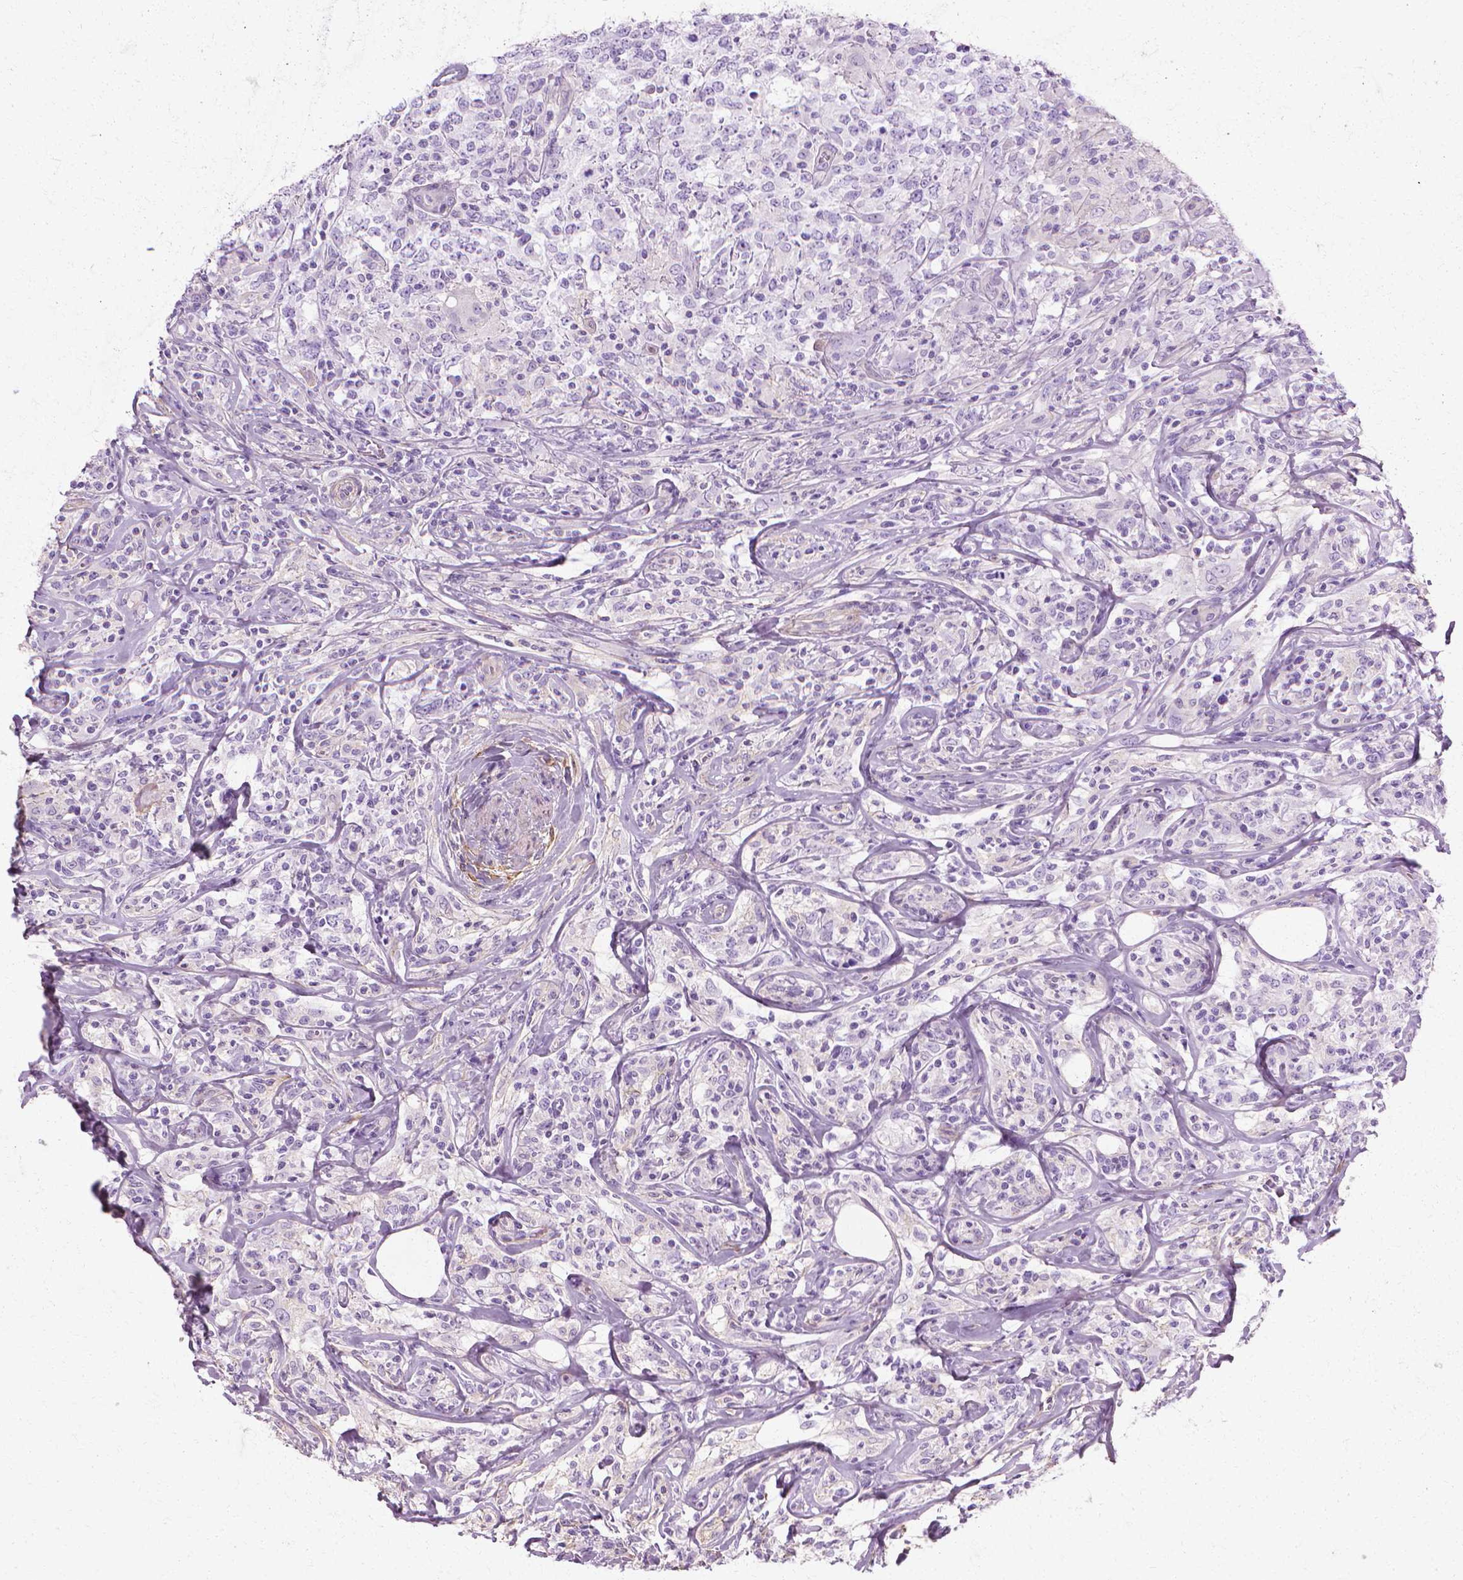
{"staining": {"intensity": "negative", "quantity": "none", "location": "none"}, "tissue": "lymphoma", "cell_type": "Tumor cells", "image_type": "cancer", "snomed": [{"axis": "morphology", "description": "Malignant lymphoma, non-Hodgkin's type, High grade"}, {"axis": "topography", "description": "Lymph node"}], "caption": "IHC histopathology image of neoplastic tissue: human malignant lymphoma, non-Hodgkin's type (high-grade) stained with DAB reveals no significant protein staining in tumor cells.", "gene": "CFAP157", "patient": {"sex": "female", "age": 84}}